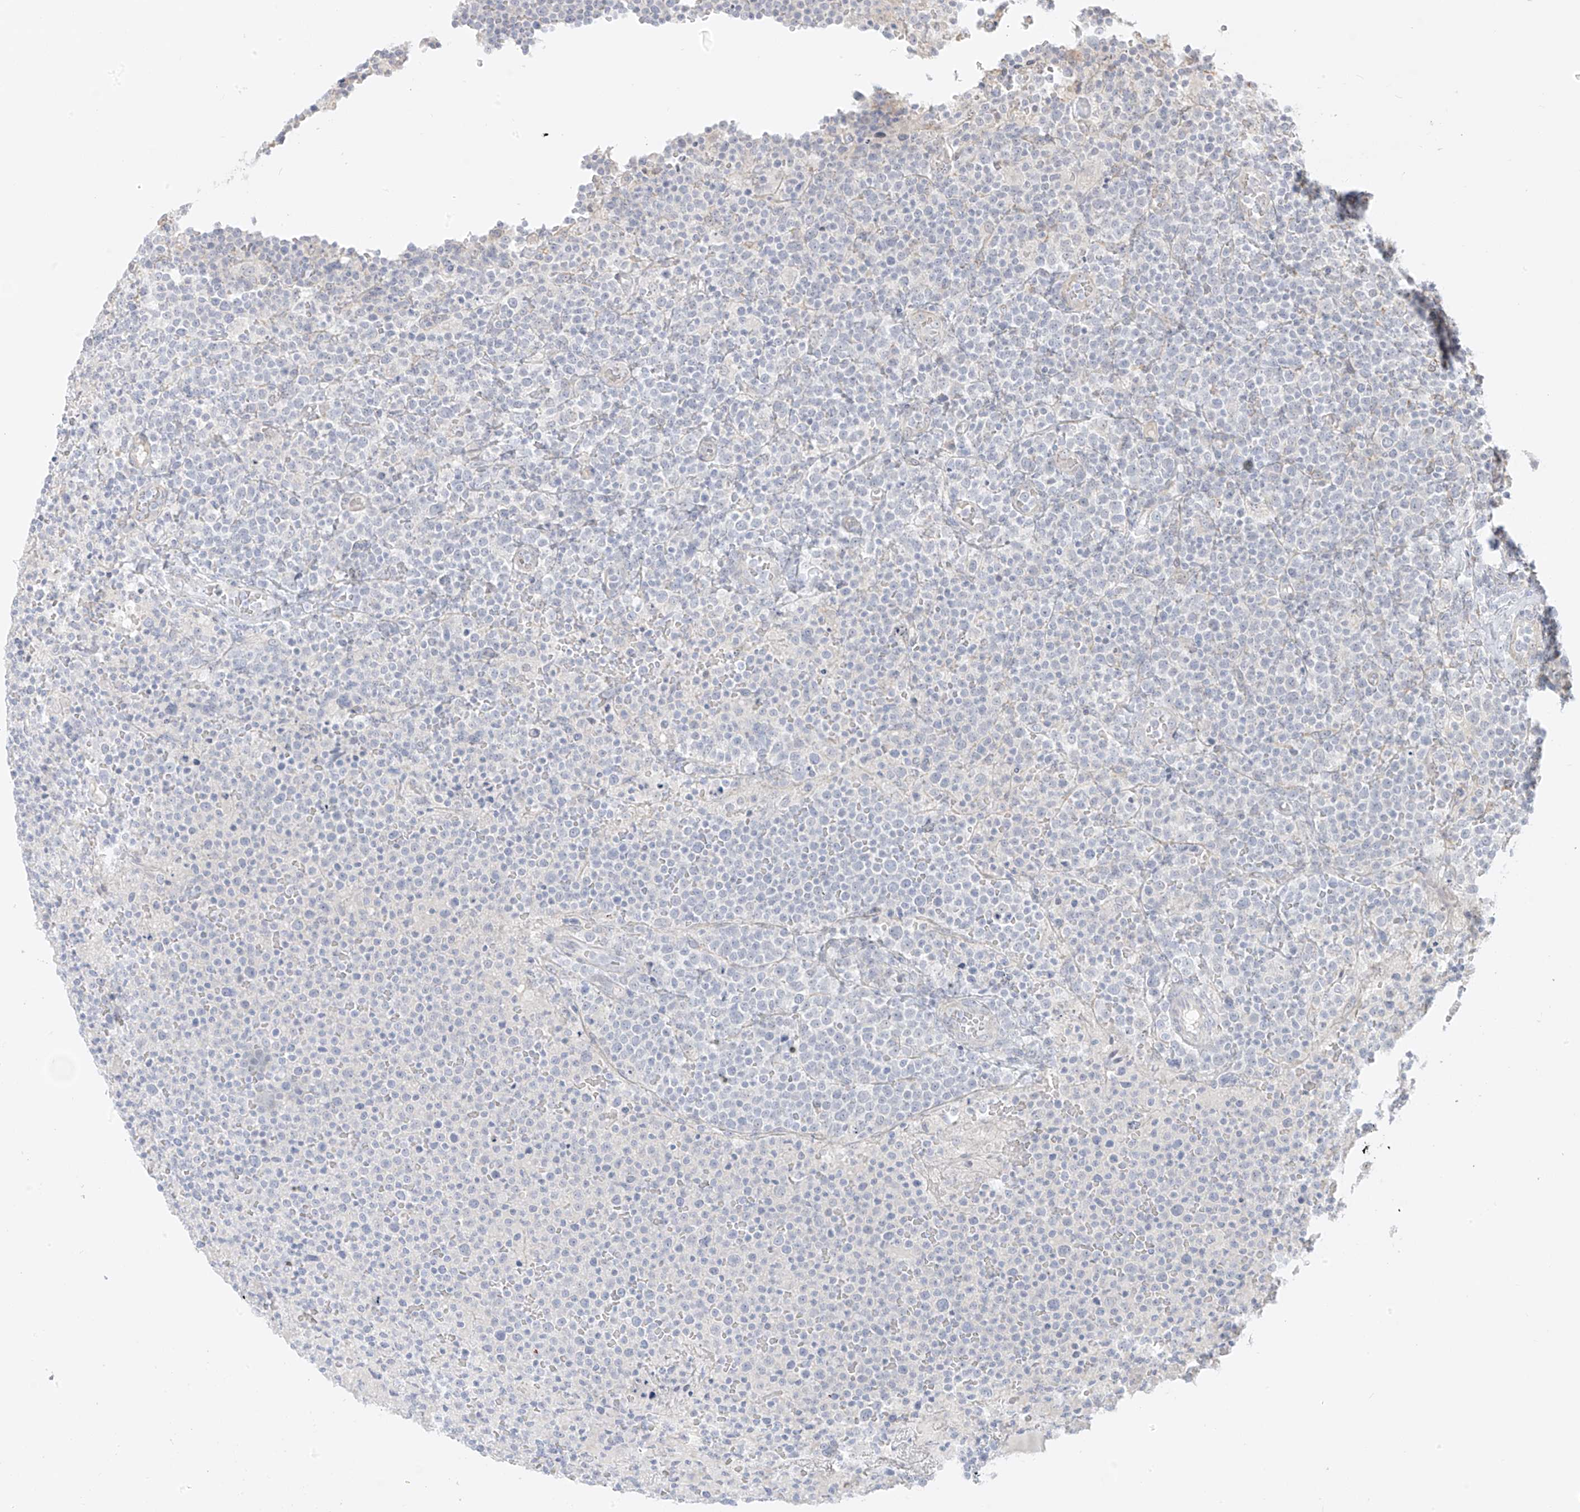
{"staining": {"intensity": "negative", "quantity": "none", "location": "none"}, "tissue": "lymphoma", "cell_type": "Tumor cells", "image_type": "cancer", "snomed": [{"axis": "morphology", "description": "Malignant lymphoma, non-Hodgkin's type, High grade"}, {"axis": "topography", "description": "Lymph node"}], "caption": "High power microscopy micrograph of an immunohistochemistry micrograph of malignant lymphoma, non-Hodgkin's type (high-grade), revealing no significant positivity in tumor cells. The staining is performed using DAB (3,3'-diaminobenzidine) brown chromogen with nuclei counter-stained in using hematoxylin.", "gene": "DCDC2", "patient": {"sex": "male", "age": 61}}